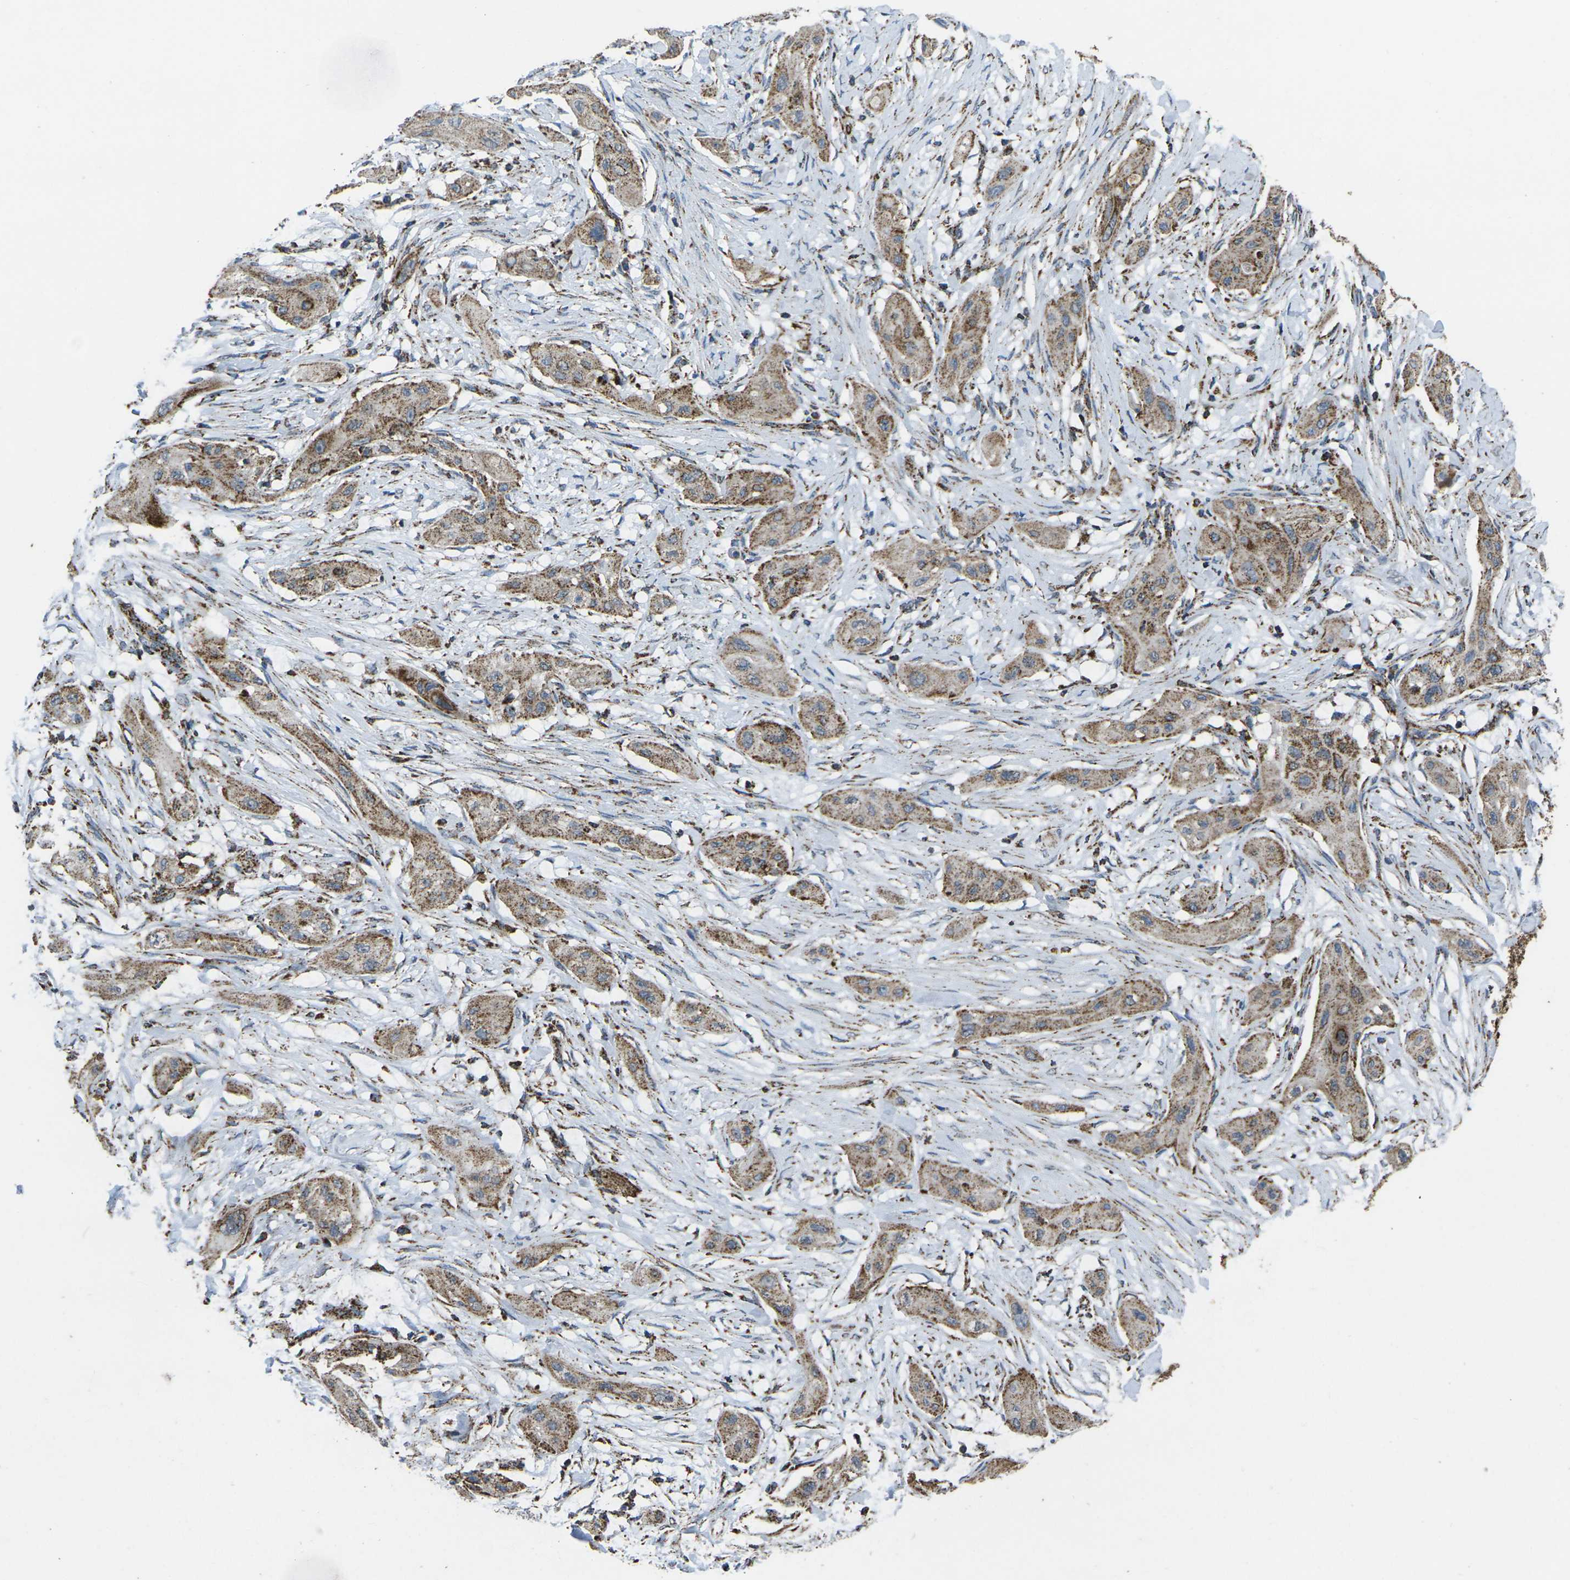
{"staining": {"intensity": "moderate", "quantity": ">75%", "location": "cytoplasmic/membranous"}, "tissue": "lung cancer", "cell_type": "Tumor cells", "image_type": "cancer", "snomed": [{"axis": "morphology", "description": "Squamous cell carcinoma, NOS"}, {"axis": "topography", "description": "Lung"}], "caption": "Tumor cells display medium levels of moderate cytoplasmic/membranous positivity in about >75% of cells in lung cancer.", "gene": "KLHL5", "patient": {"sex": "female", "age": 47}}